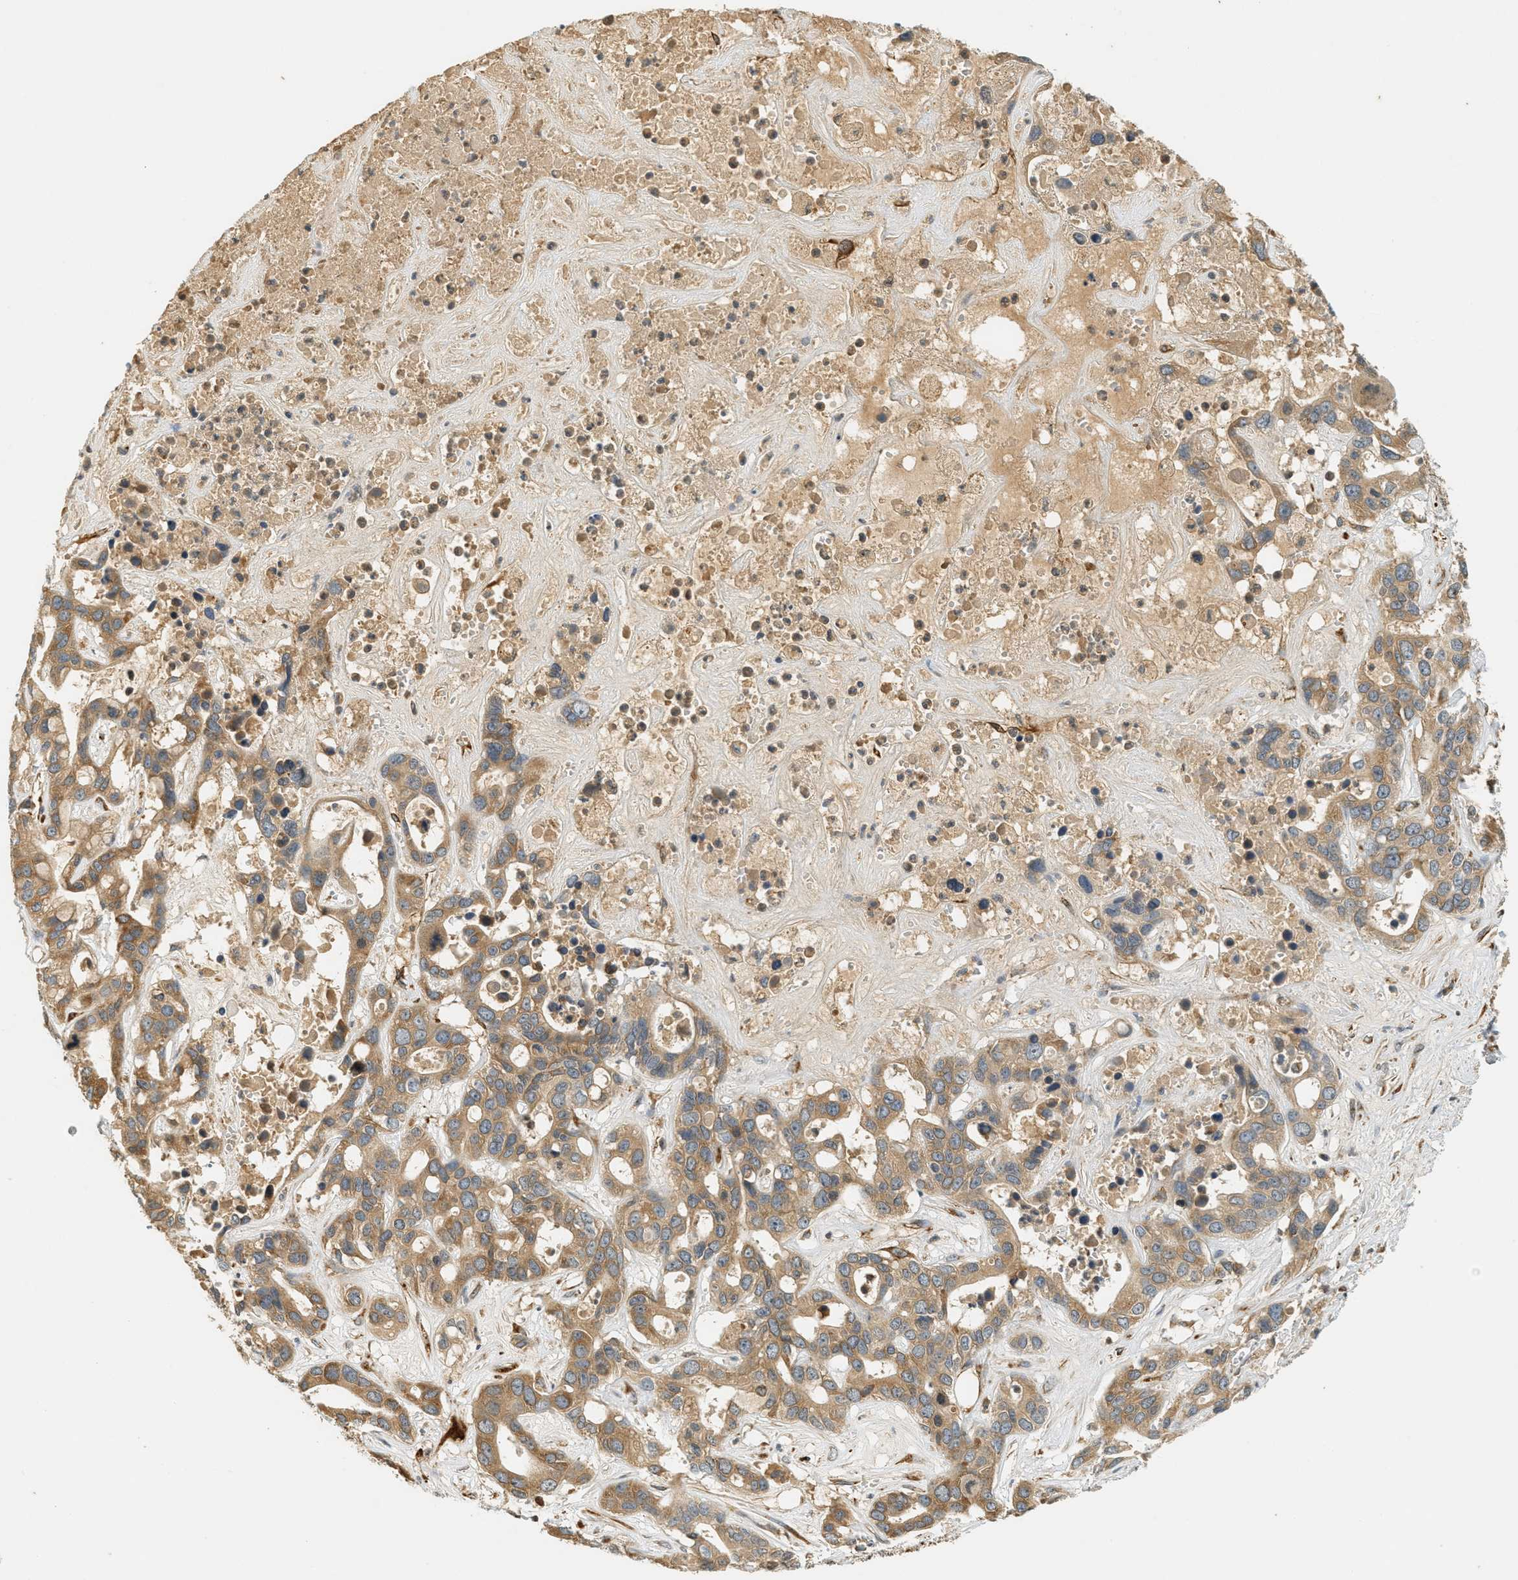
{"staining": {"intensity": "moderate", "quantity": ">75%", "location": "cytoplasmic/membranous"}, "tissue": "liver cancer", "cell_type": "Tumor cells", "image_type": "cancer", "snomed": [{"axis": "morphology", "description": "Cholangiocarcinoma"}, {"axis": "topography", "description": "Liver"}], "caption": "High-magnification brightfield microscopy of liver cancer stained with DAB (3,3'-diaminobenzidine) (brown) and counterstained with hematoxylin (blue). tumor cells exhibit moderate cytoplasmic/membranous positivity is seen in approximately>75% of cells.", "gene": "PDK1", "patient": {"sex": "female", "age": 65}}